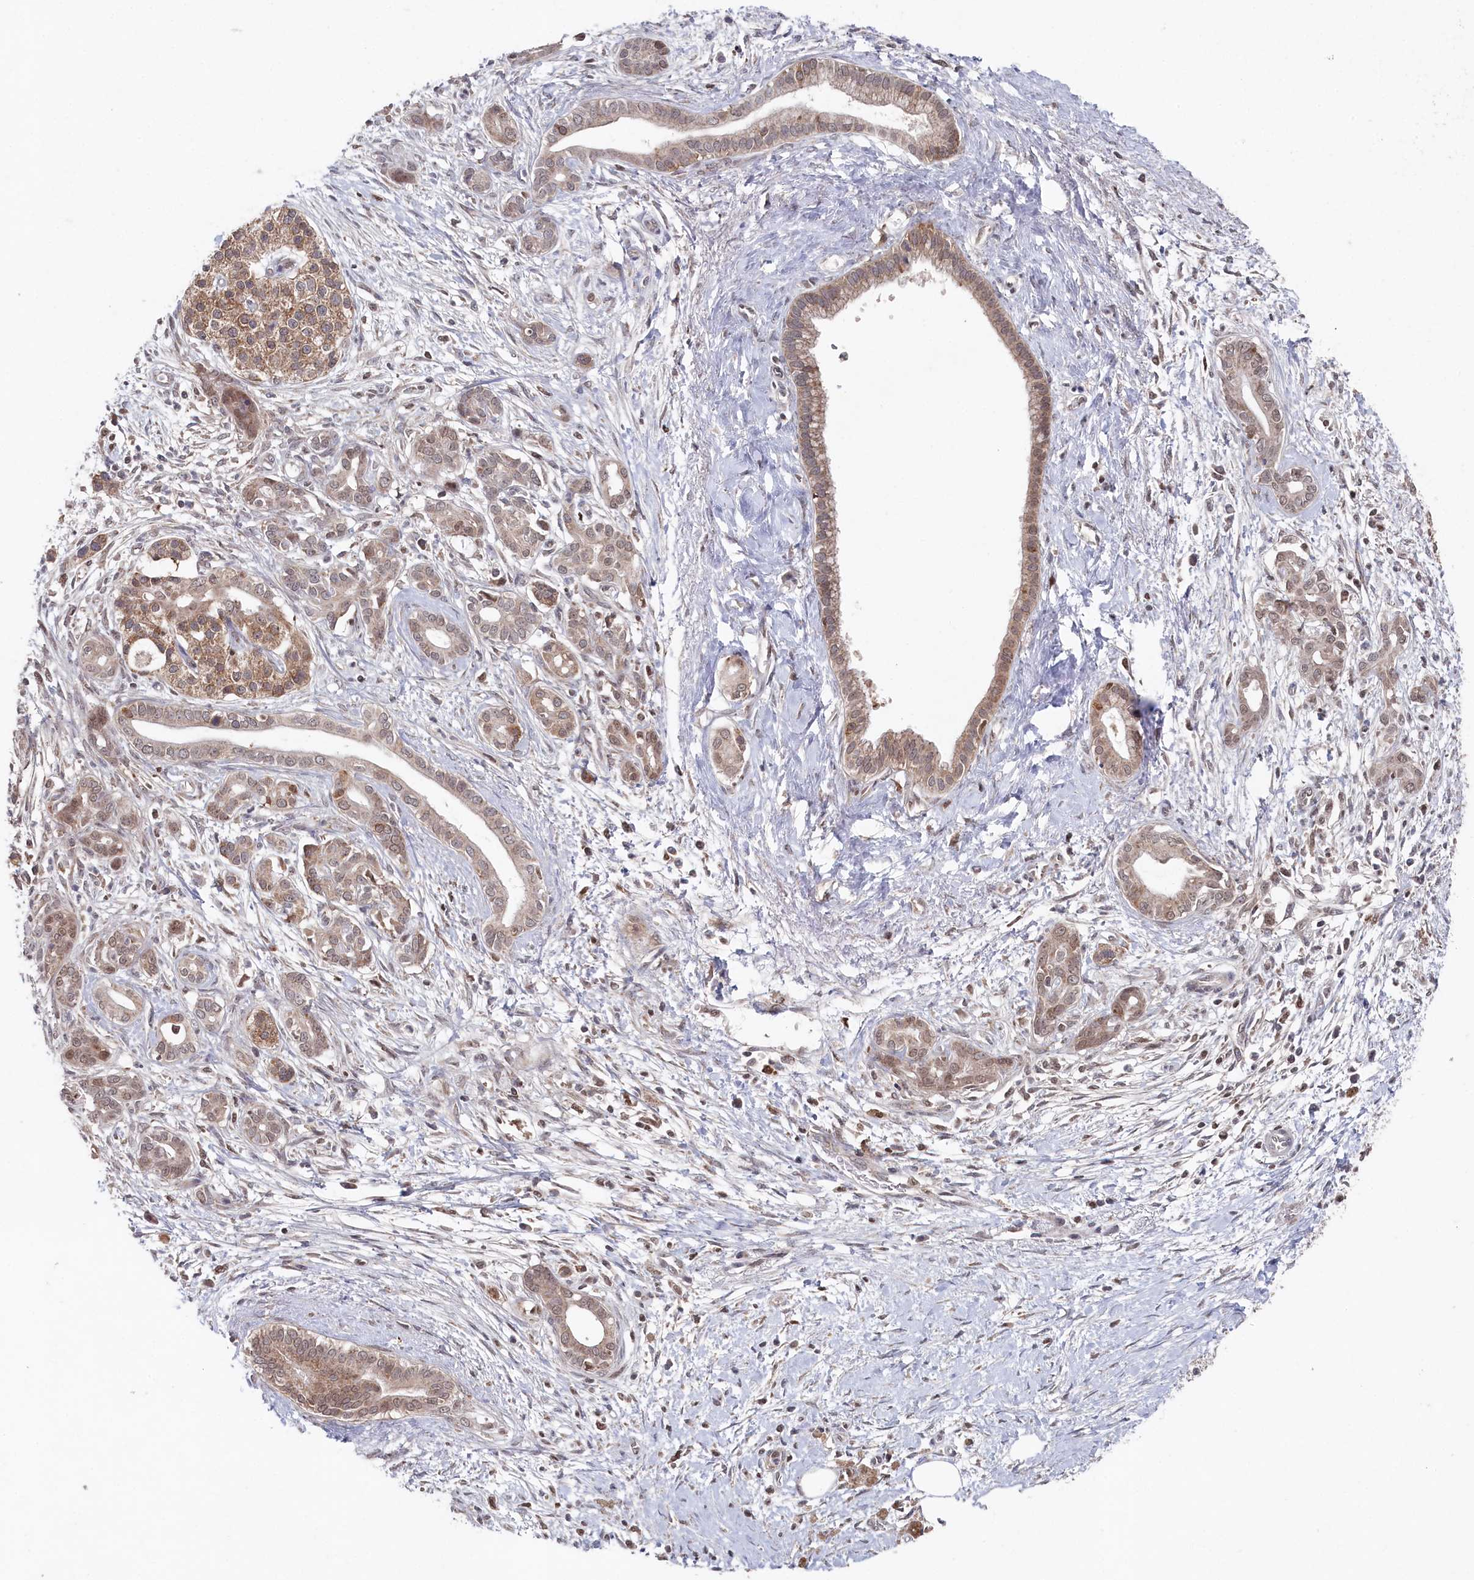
{"staining": {"intensity": "weak", "quantity": "25%-75%", "location": "cytoplasmic/membranous"}, "tissue": "pancreatic cancer", "cell_type": "Tumor cells", "image_type": "cancer", "snomed": [{"axis": "morphology", "description": "Adenocarcinoma, NOS"}, {"axis": "topography", "description": "Pancreas"}], "caption": "High-power microscopy captured an immunohistochemistry image of pancreatic adenocarcinoma, revealing weak cytoplasmic/membranous positivity in approximately 25%-75% of tumor cells. The protein of interest is shown in brown color, while the nuclei are stained blue.", "gene": "WAPL", "patient": {"sex": "male", "age": 58}}